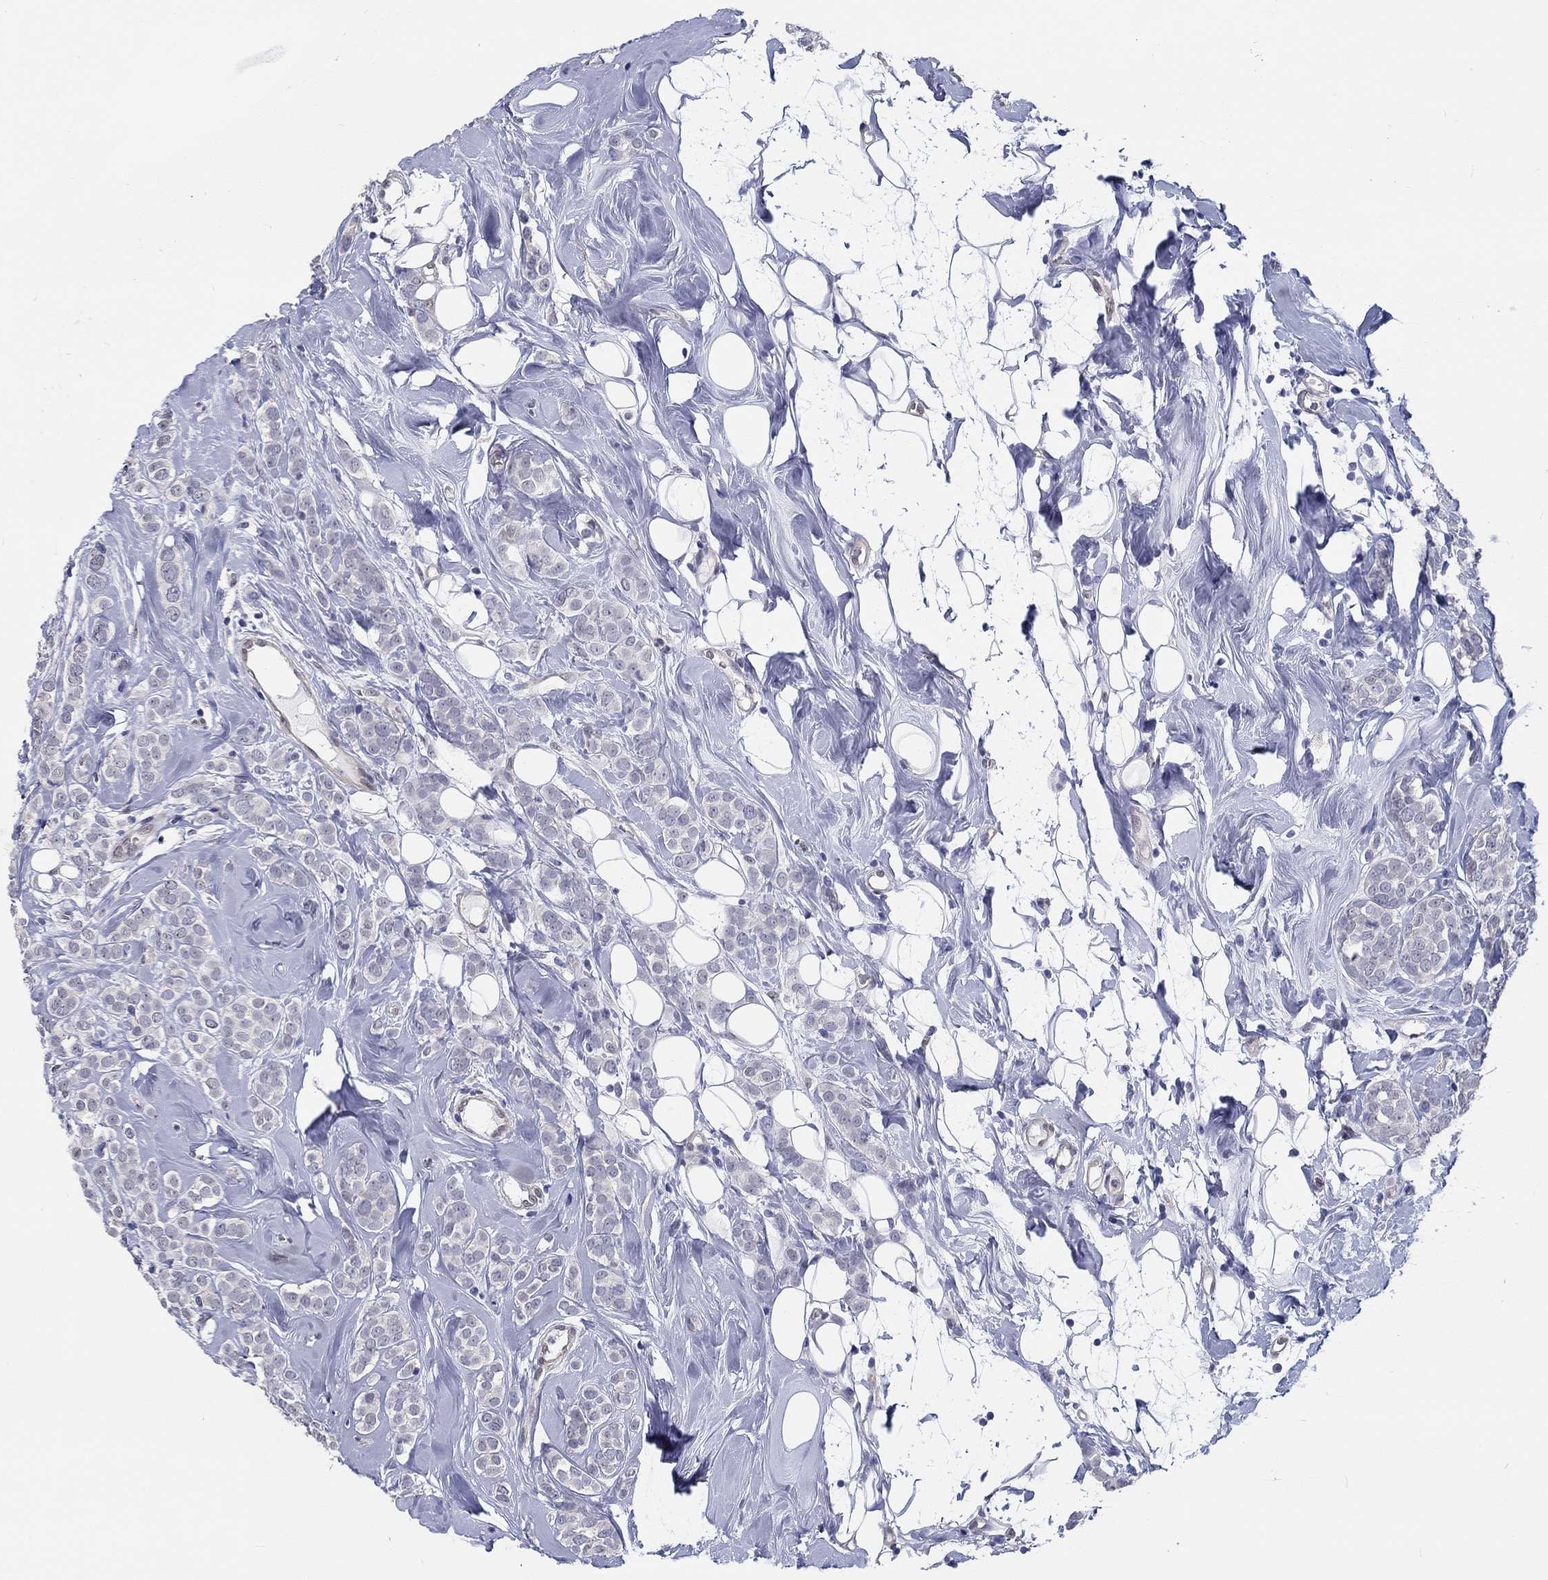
{"staining": {"intensity": "negative", "quantity": "none", "location": "none"}, "tissue": "breast cancer", "cell_type": "Tumor cells", "image_type": "cancer", "snomed": [{"axis": "morphology", "description": "Lobular carcinoma"}, {"axis": "topography", "description": "Breast"}], "caption": "There is no significant staining in tumor cells of breast cancer (lobular carcinoma).", "gene": "CRYGD", "patient": {"sex": "female", "age": 49}}